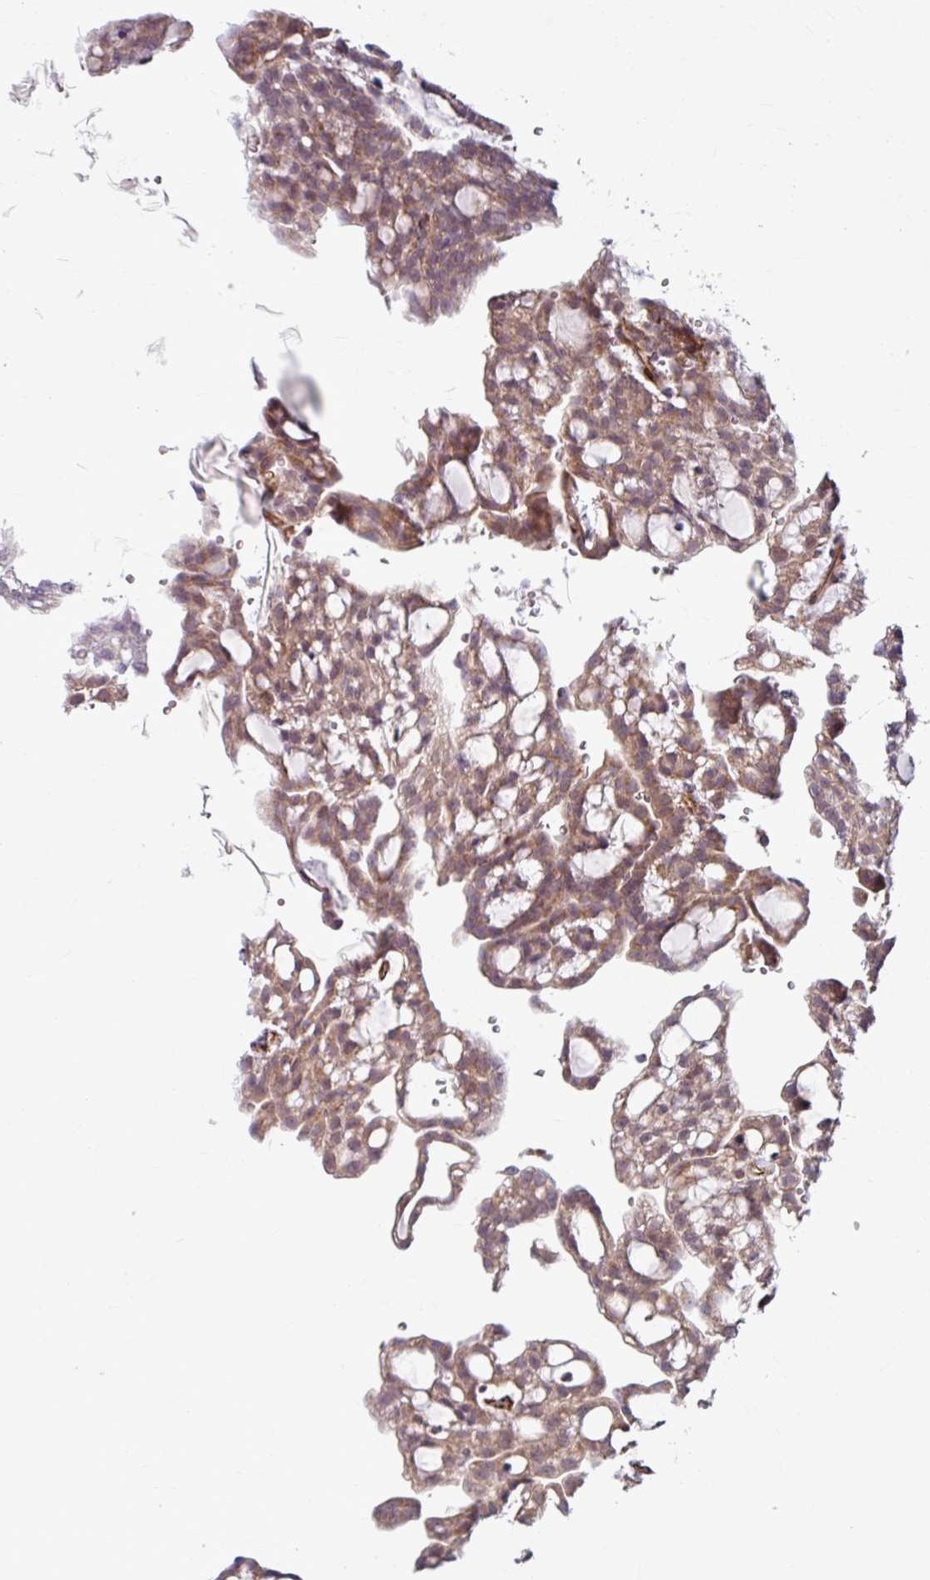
{"staining": {"intensity": "weak", "quantity": "25%-75%", "location": "cytoplasmic/membranous"}, "tissue": "renal cancer", "cell_type": "Tumor cells", "image_type": "cancer", "snomed": [{"axis": "morphology", "description": "Adenocarcinoma, NOS"}, {"axis": "topography", "description": "Kidney"}], "caption": "Approximately 25%-75% of tumor cells in human renal cancer exhibit weak cytoplasmic/membranous protein staining as visualized by brown immunohistochemical staining.", "gene": "DAAM2", "patient": {"sex": "male", "age": 63}}